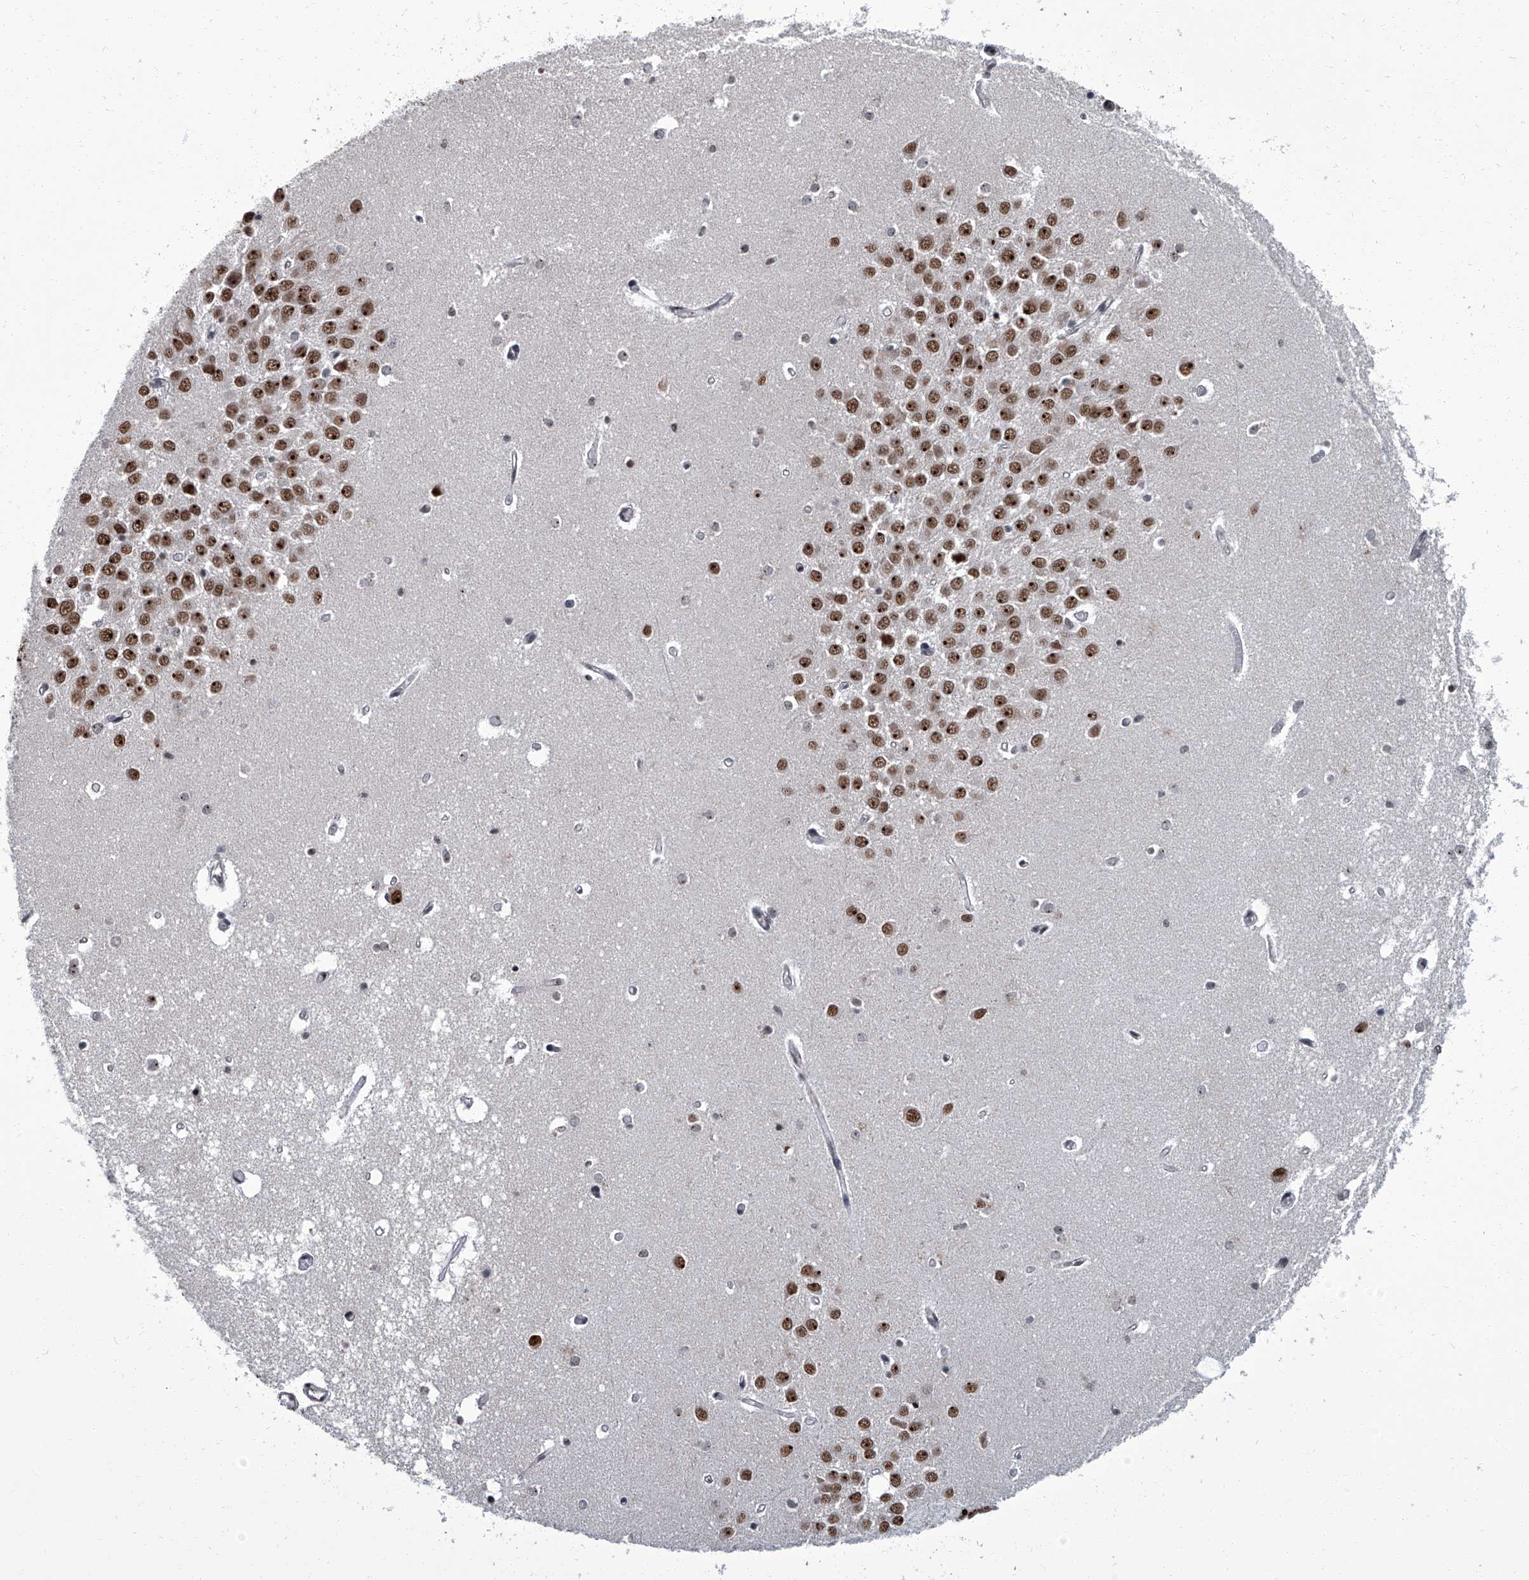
{"staining": {"intensity": "strong", "quantity": ">75%", "location": "cytoplasmic/membranous,nuclear"}, "tissue": "hippocampus", "cell_type": "Glial cells", "image_type": "normal", "snomed": [{"axis": "morphology", "description": "Normal tissue, NOS"}, {"axis": "topography", "description": "Hippocampus"}], "caption": "IHC (DAB) staining of benign hippocampus demonstrates strong cytoplasmic/membranous,nuclear protein positivity in about >75% of glial cells. (IHC, brightfield microscopy, high magnification).", "gene": "ZNF518B", "patient": {"sex": "male", "age": 70}}